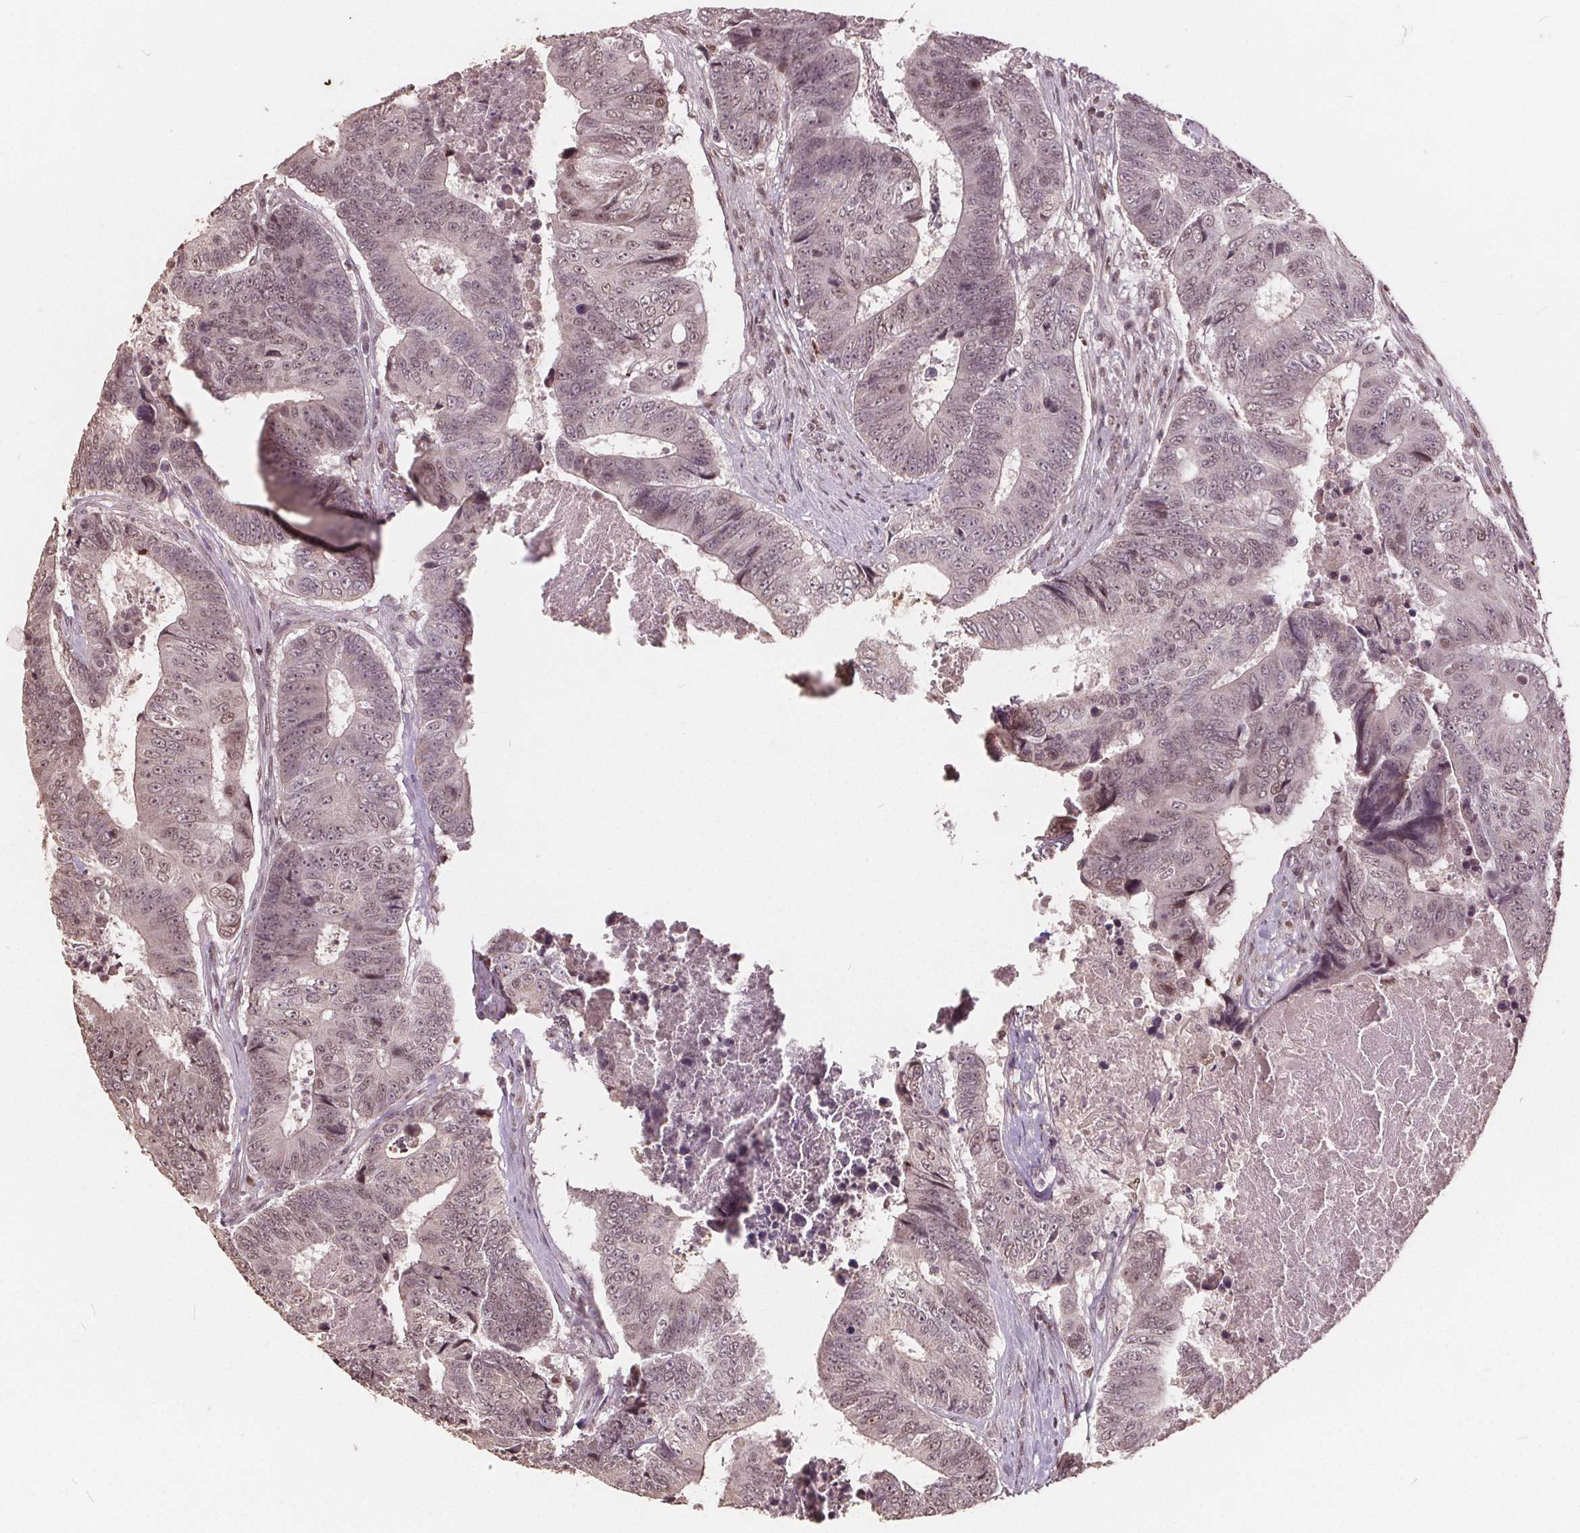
{"staining": {"intensity": "weak", "quantity": "25%-75%", "location": "nuclear"}, "tissue": "colorectal cancer", "cell_type": "Tumor cells", "image_type": "cancer", "snomed": [{"axis": "morphology", "description": "Adenocarcinoma, NOS"}, {"axis": "topography", "description": "Colon"}], "caption": "A low amount of weak nuclear expression is identified in approximately 25%-75% of tumor cells in adenocarcinoma (colorectal) tissue.", "gene": "DNMT3B", "patient": {"sex": "female", "age": 48}}